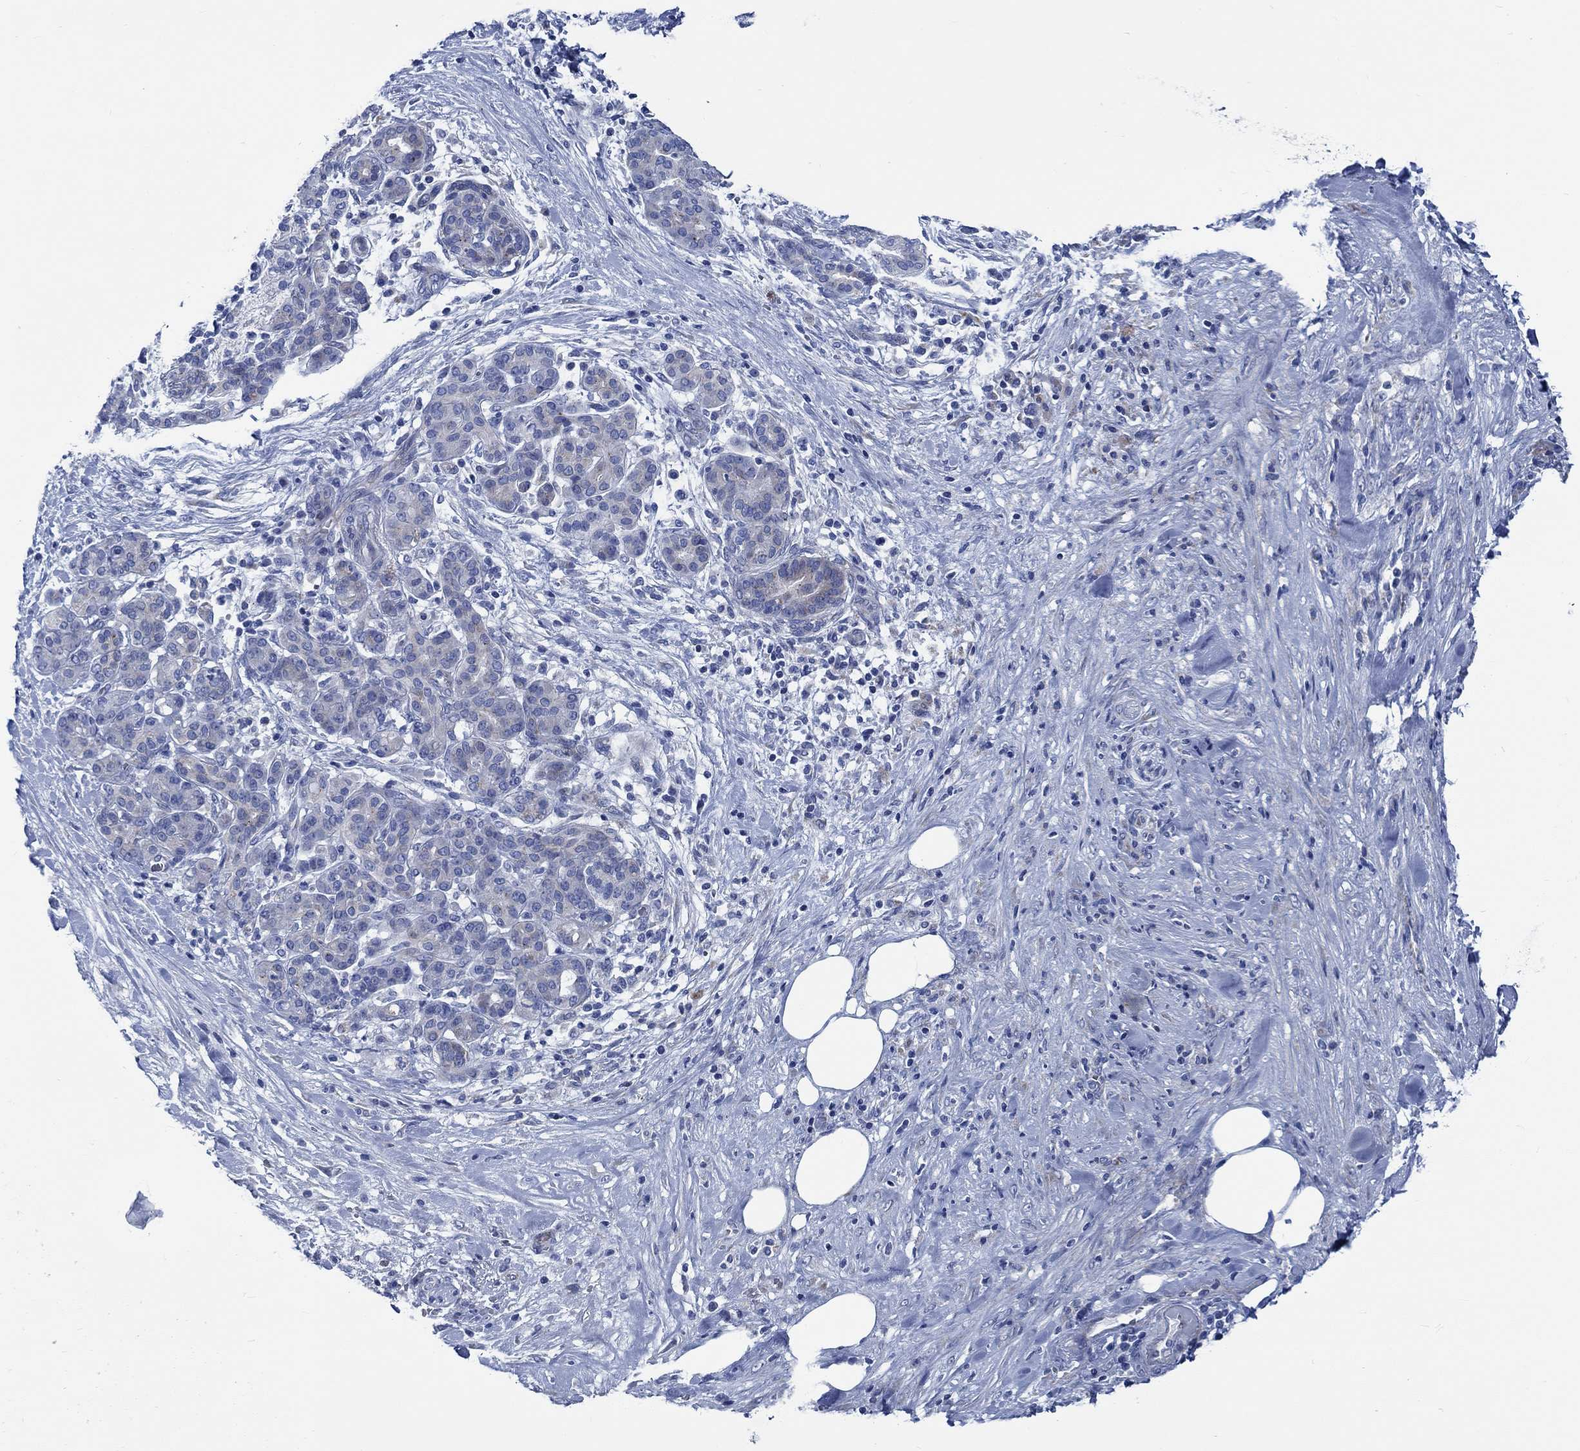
{"staining": {"intensity": "strong", "quantity": "<25%", "location": "cytoplasmic/membranous"}, "tissue": "pancreatic cancer", "cell_type": "Tumor cells", "image_type": "cancer", "snomed": [{"axis": "morphology", "description": "Adenocarcinoma, NOS"}, {"axis": "topography", "description": "Pancreas"}], "caption": "A medium amount of strong cytoplasmic/membranous staining is identified in approximately <25% of tumor cells in adenocarcinoma (pancreatic) tissue. (DAB IHC, brown staining for protein, blue staining for nuclei).", "gene": "SVEP1", "patient": {"sex": "male", "age": 44}}